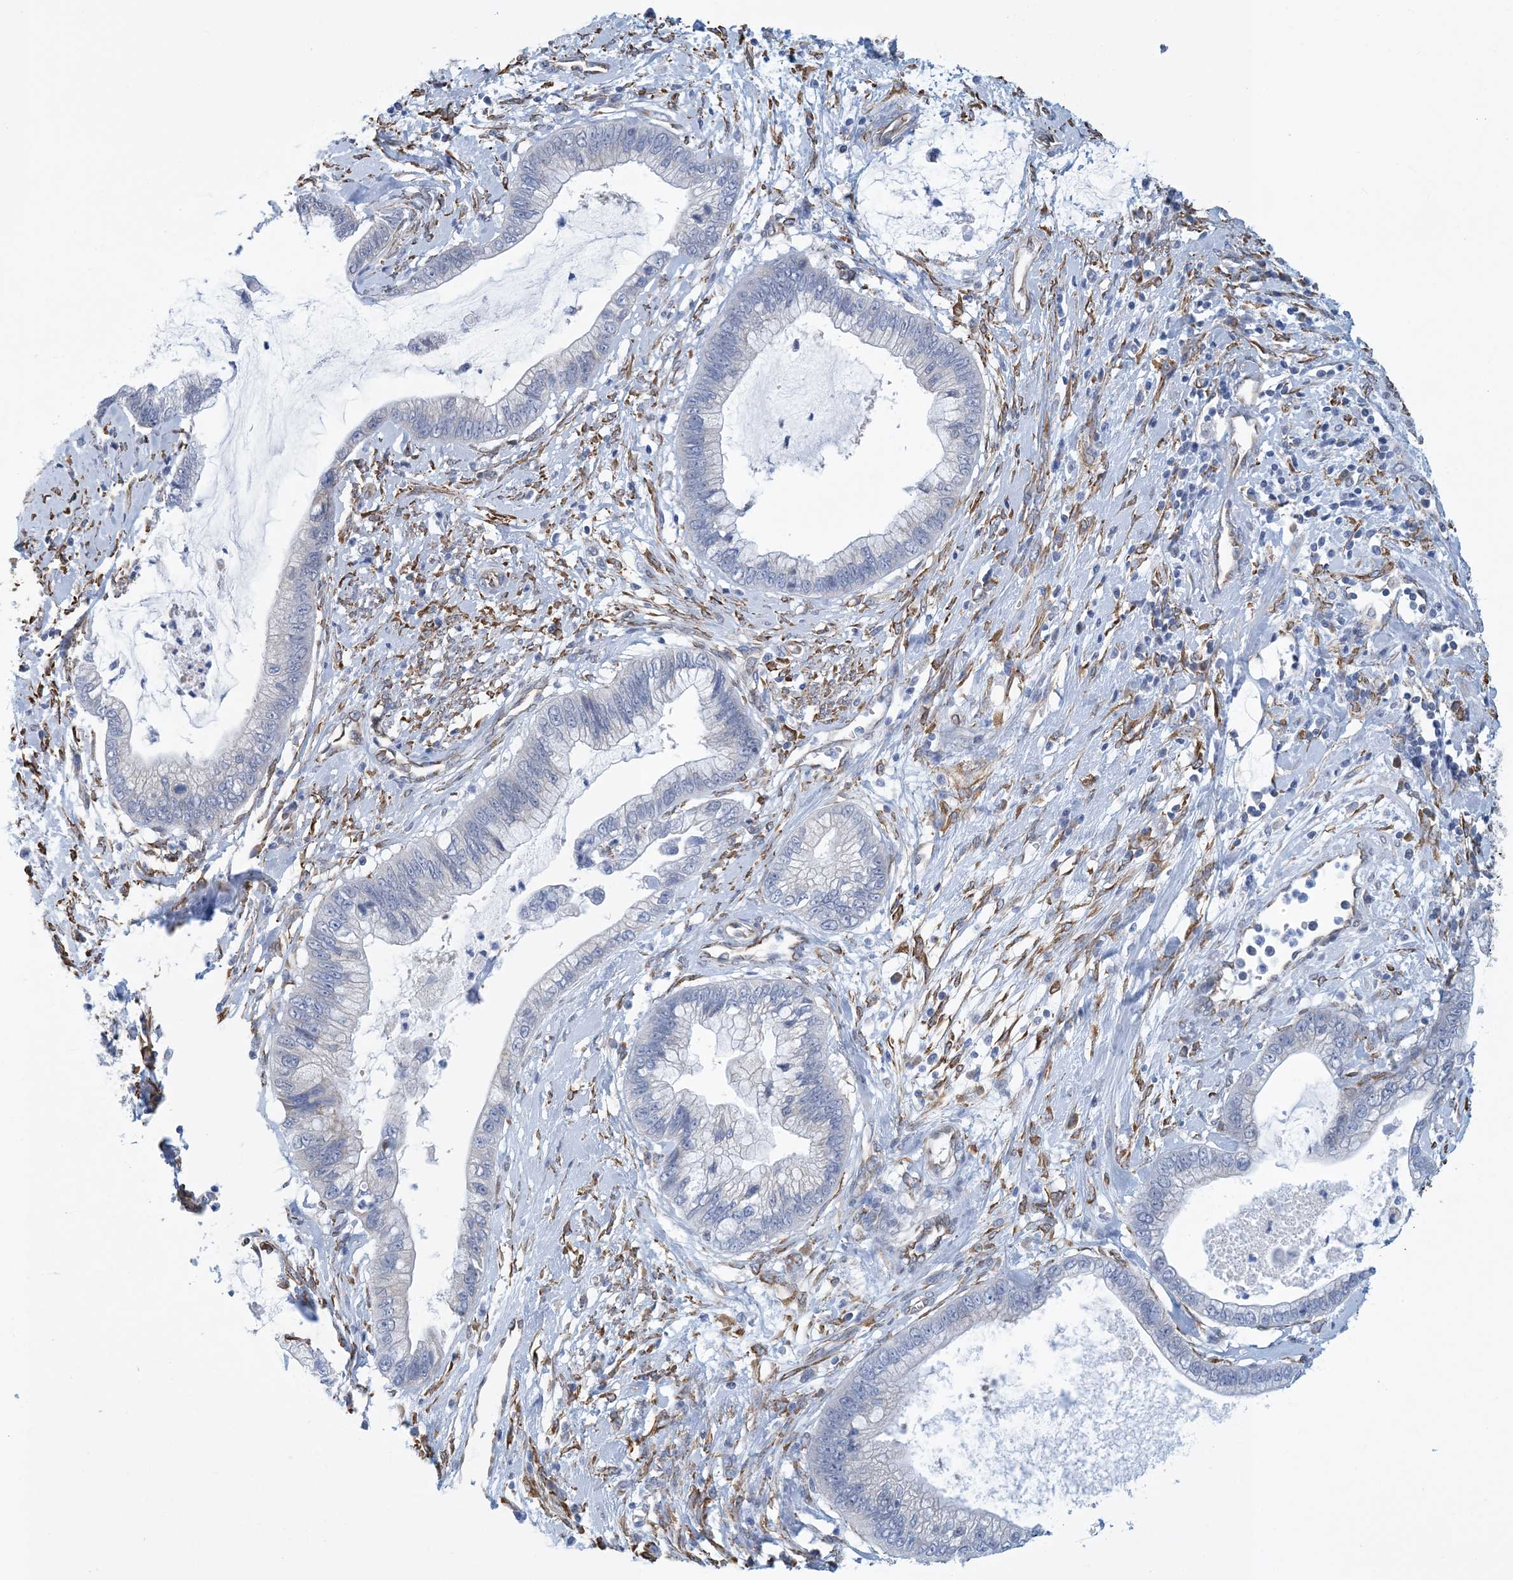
{"staining": {"intensity": "negative", "quantity": "none", "location": "none"}, "tissue": "cervical cancer", "cell_type": "Tumor cells", "image_type": "cancer", "snomed": [{"axis": "morphology", "description": "Adenocarcinoma, NOS"}, {"axis": "topography", "description": "Cervix"}], "caption": "This image is of cervical cancer stained with immunohistochemistry (IHC) to label a protein in brown with the nuclei are counter-stained blue. There is no staining in tumor cells.", "gene": "CCDC14", "patient": {"sex": "female", "age": 44}}